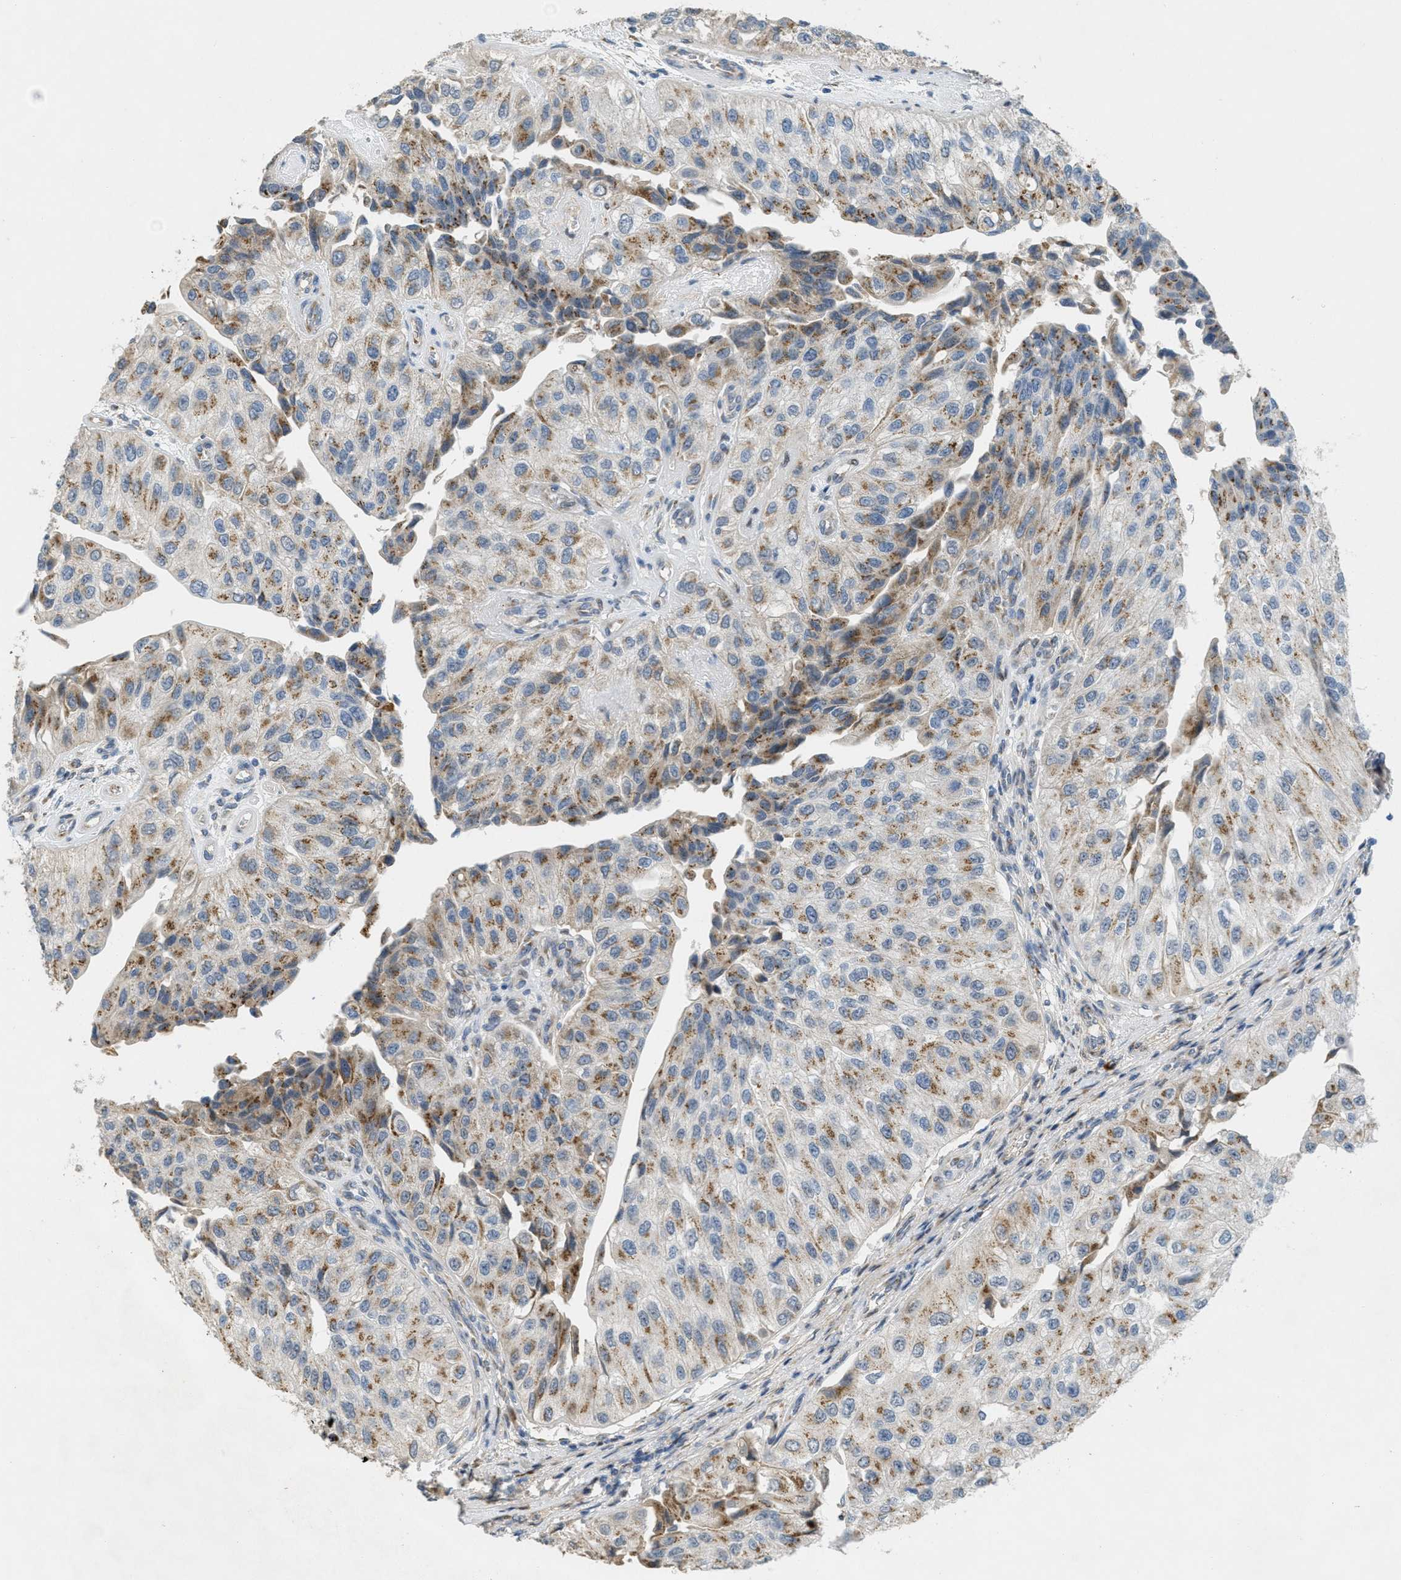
{"staining": {"intensity": "moderate", "quantity": ">75%", "location": "cytoplasmic/membranous"}, "tissue": "urothelial cancer", "cell_type": "Tumor cells", "image_type": "cancer", "snomed": [{"axis": "morphology", "description": "Urothelial carcinoma, High grade"}, {"axis": "topography", "description": "Kidney"}, {"axis": "topography", "description": "Urinary bladder"}], "caption": "Brown immunohistochemical staining in human high-grade urothelial carcinoma reveals moderate cytoplasmic/membranous expression in about >75% of tumor cells.", "gene": "ZFPL1", "patient": {"sex": "male", "age": 77}}